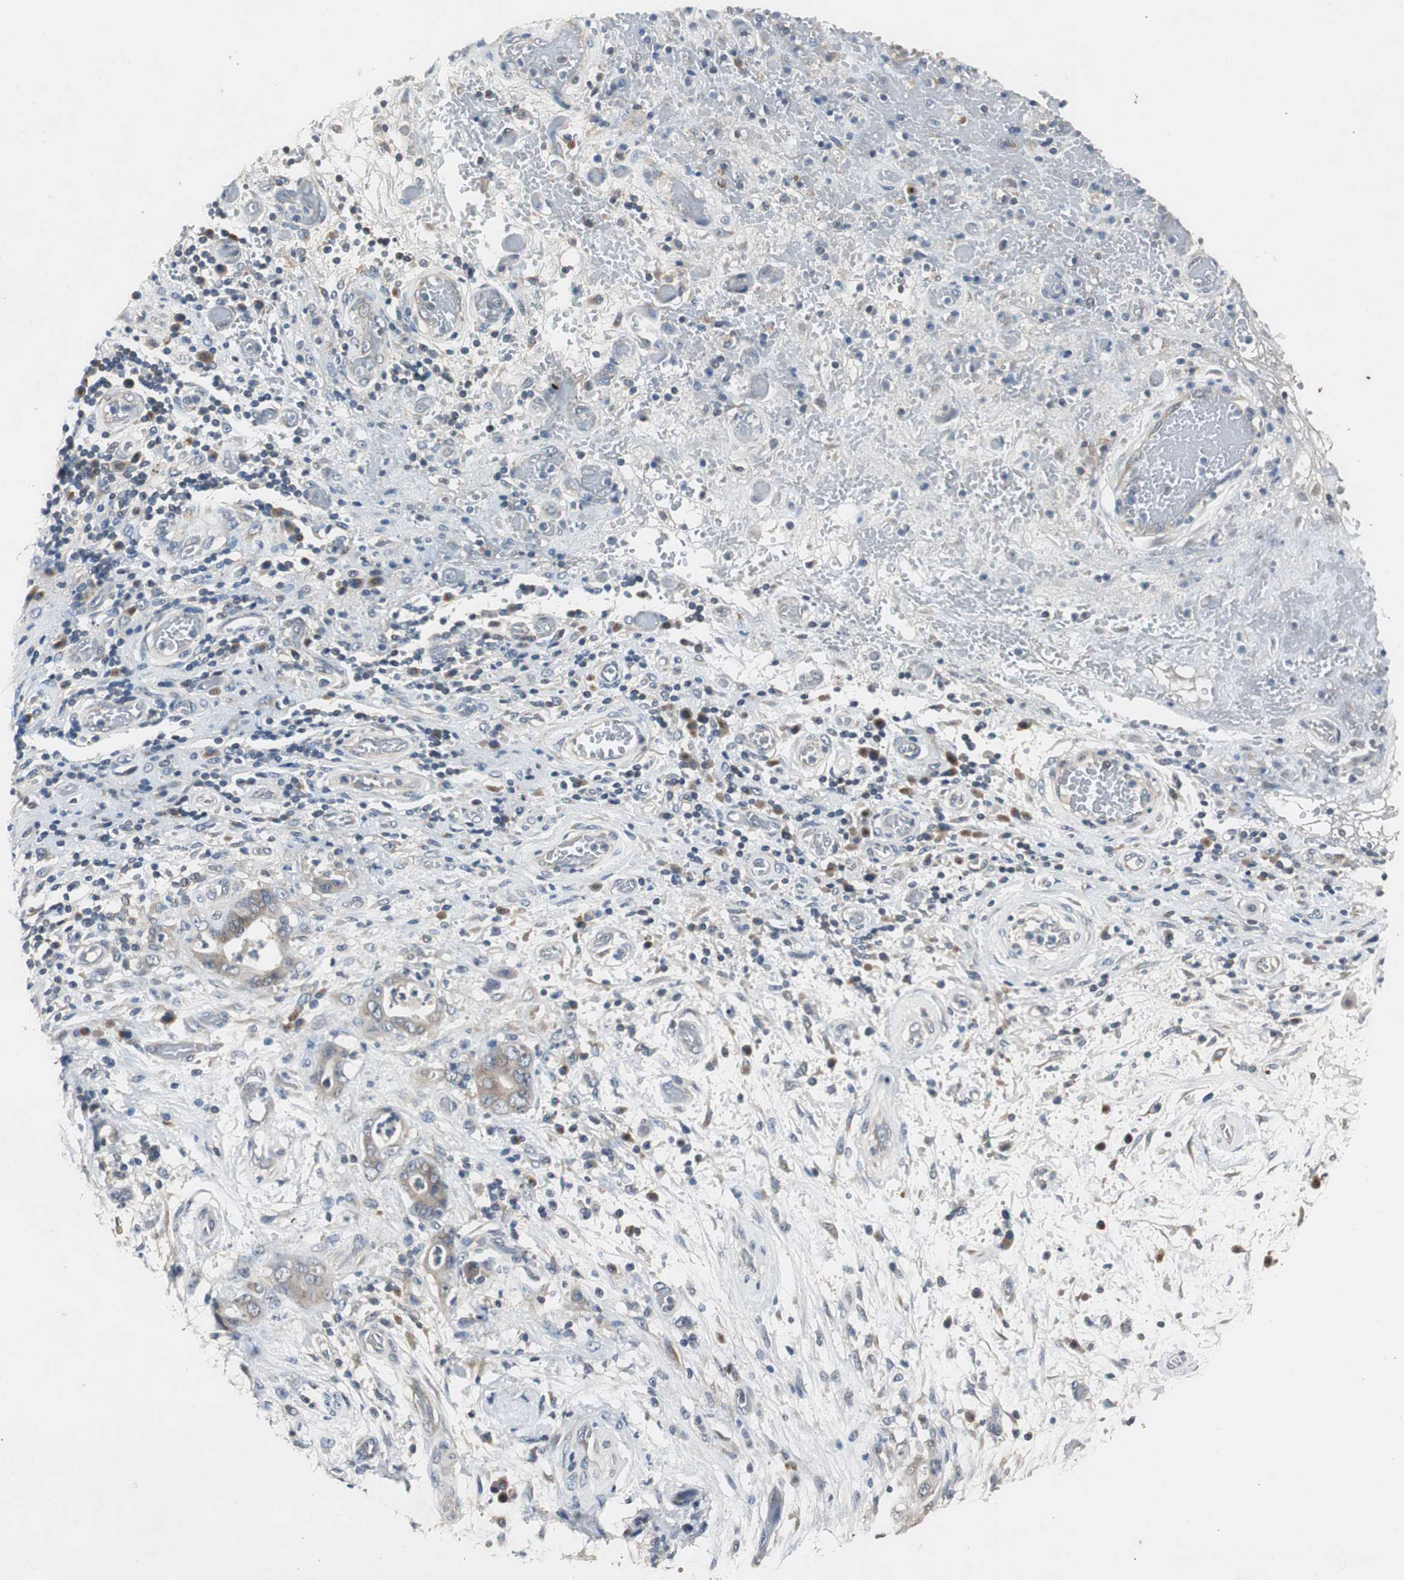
{"staining": {"intensity": "weak", "quantity": "25%-75%", "location": "cytoplasmic/membranous"}, "tissue": "stomach cancer", "cell_type": "Tumor cells", "image_type": "cancer", "snomed": [{"axis": "morphology", "description": "Adenocarcinoma, NOS"}, {"axis": "topography", "description": "Stomach"}], "caption": "IHC staining of stomach cancer, which reveals low levels of weak cytoplasmic/membranous expression in about 25%-75% of tumor cells indicating weak cytoplasmic/membranous protein staining. The staining was performed using DAB (3,3'-diaminobenzidine) (brown) for protein detection and nuclei were counterstained in hematoxylin (blue).", "gene": "PTPRN2", "patient": {"sex": "female", "age": 73}}